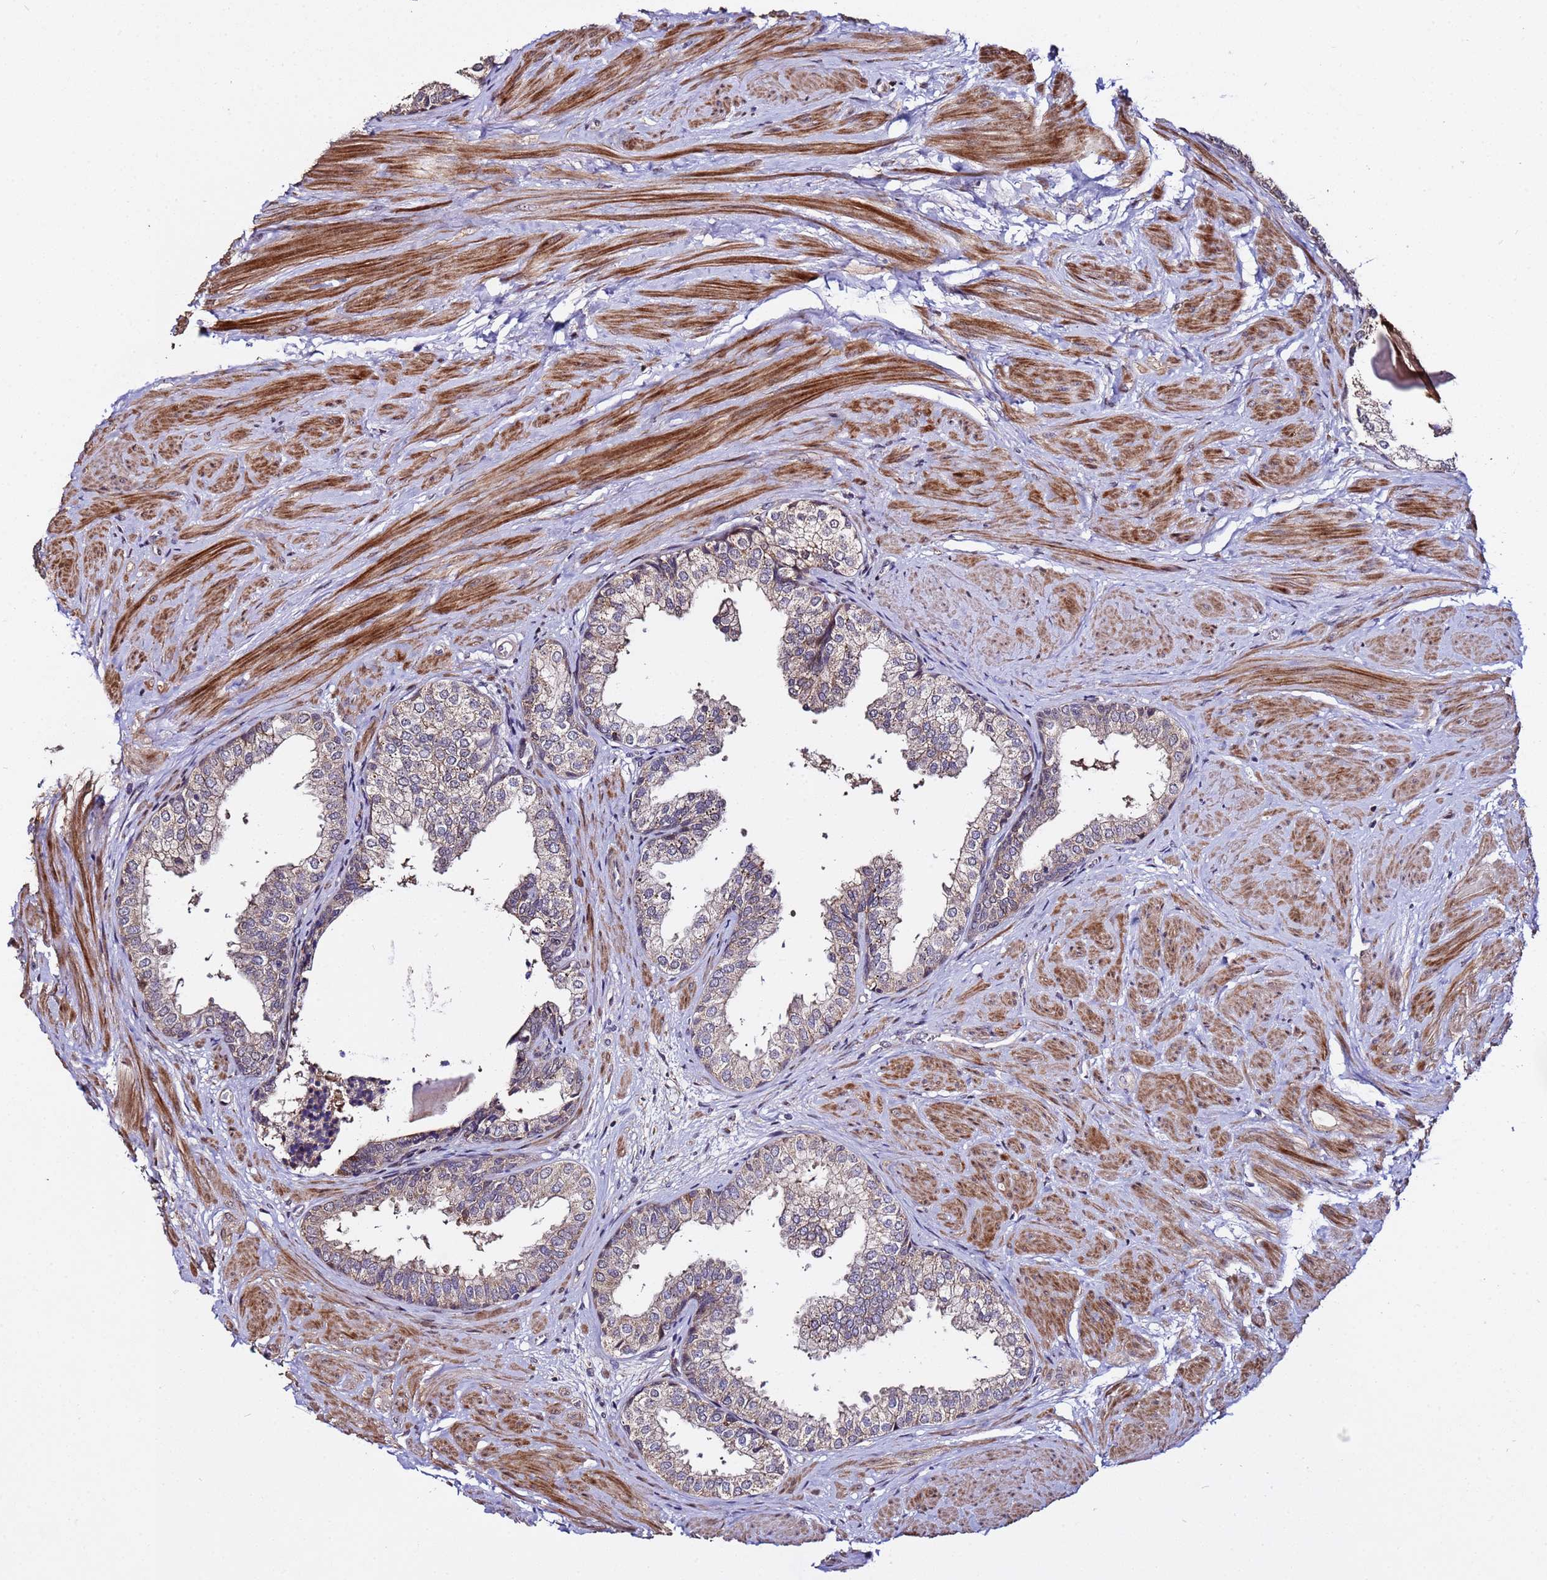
{"staining": {"intensity": "moderate", "quantity": "<25%", "location": "cytoplasmic/membranous,nuclear"}, "tissue": "prostate", "cell_type": "Glandular cells", "image_type": "normal", "snomed": [{"axis": "morphology", "description": "Normal tissue, NOS"}, {"axis": "topography", "description": "Prostate"}], "caption": "A histopathology image of prostate stained for a protein exhibits moderate cytoplasmic/membranous,nuclear brown staining in glandular cells. Using DAB (3,3'-diaminobenzidine) (brown) and hematoxylin (blue) stains, captured at high magnification using brightfield microscopy.", "gene": "WNK4", "patient": {"sex": "male", "age": 48}}